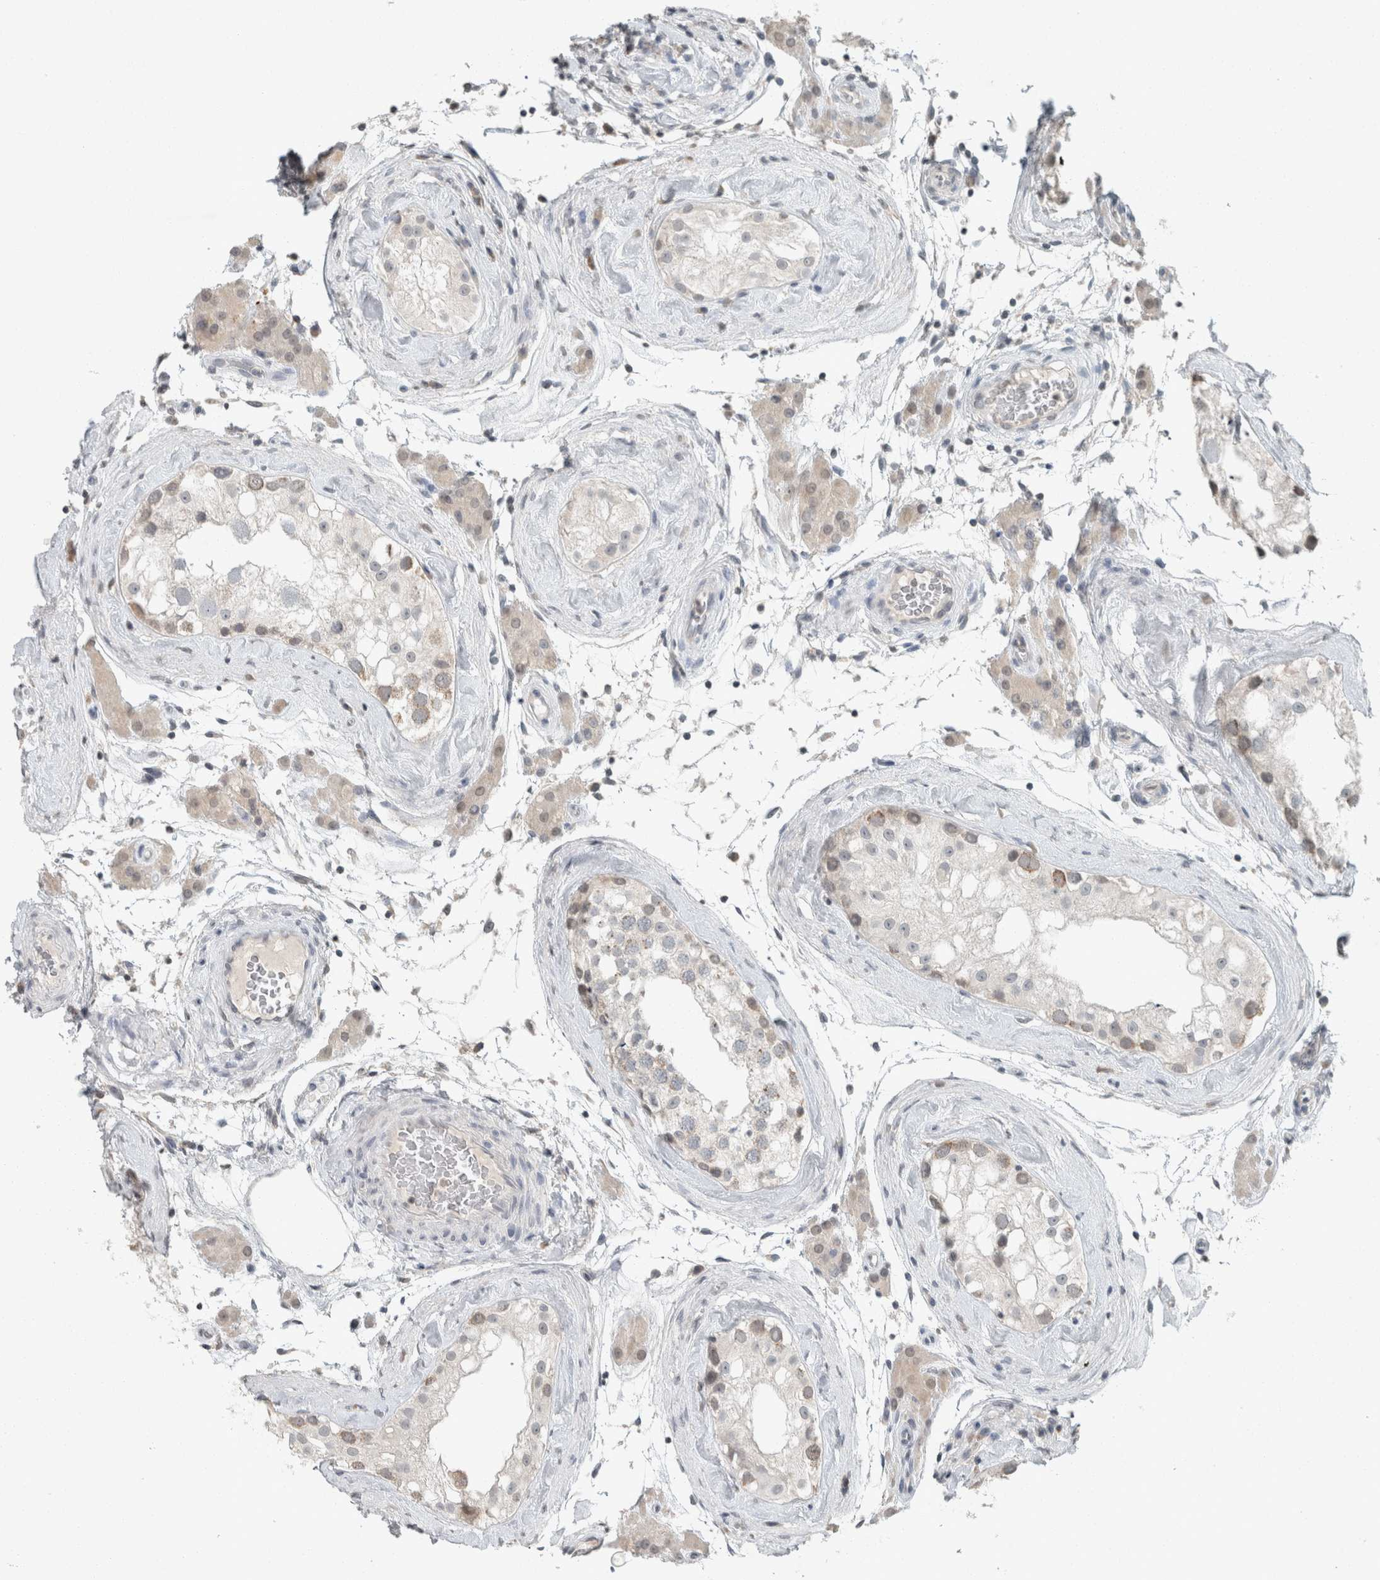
{"staining": {"intensity": "weak", "quantity": "<25%", "location": "cytoplasmic/membranous"}, "tissue": "testis", "cell_type": "Cells in seminiferous ducts", "image_type": "normal", "snomed": [{"axis": "morphology", "description": "Normal tissue, NOS"}, {"axis": "topography", "description": "Testis"}], "caption": "Immunohistochemical staining of unremarkable human testis demonstrates no significant staining in cells in seminiferous ducts.", "gene": "TRIT1", "patient": {"sex": "male", "age": 46}}